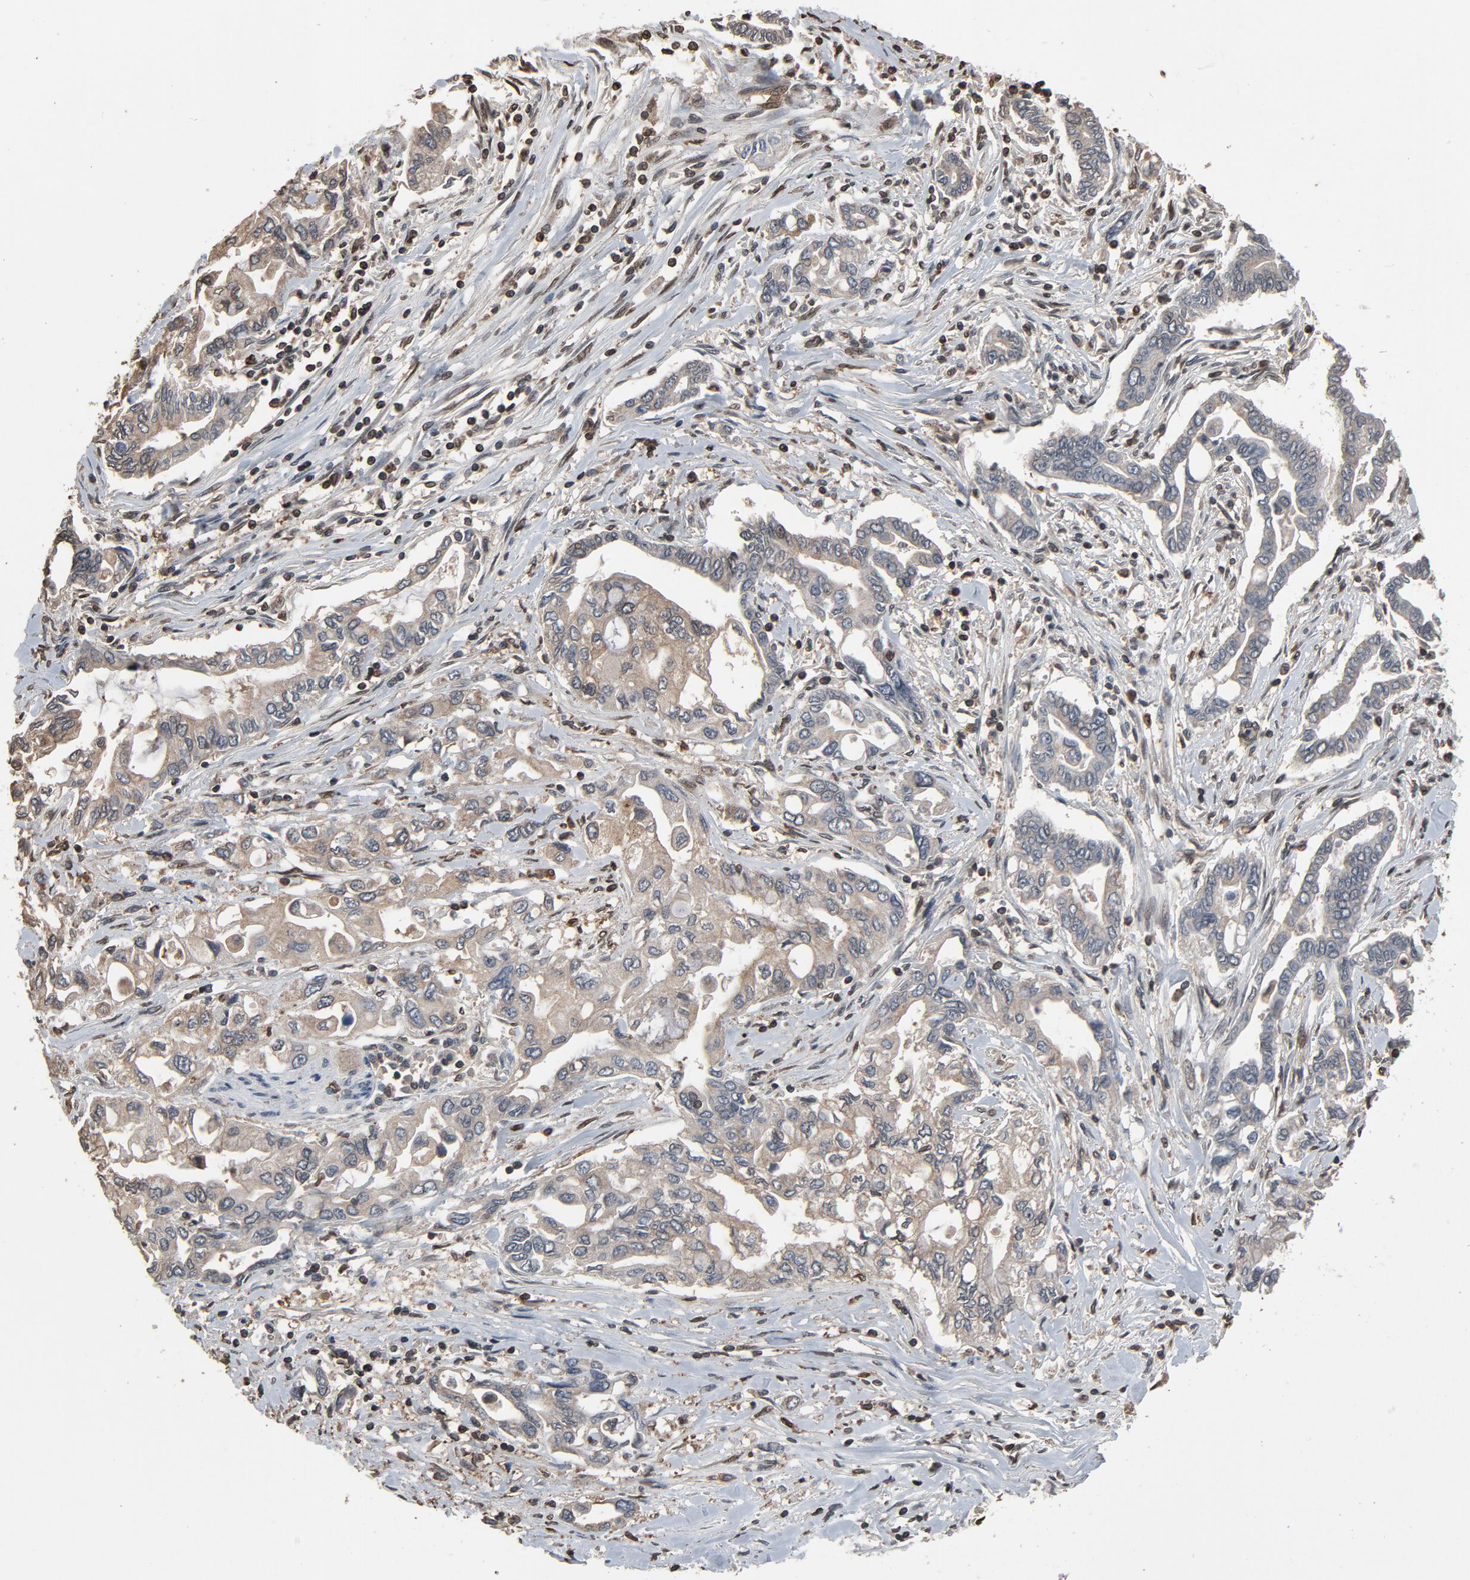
{"staining": {"intensity": "negative", "quantity": "none", "location": "none"}, "tissue": "pancreatic cancer", "cell_type": "Tumor cells", "image_type": "cancer", "snomed": [{"axis": "morphology", "description": "Adenocarcinoma, NOS"}, {"axis": "topography", "description": "Pancreas"}], "caption": "An image of pancreatic cancer (adenocarcinoma) stained for a protein demonstrates no brown staining in tumor cells.", "gene": "UBE2D1", "patient": {"sex": "female", "age": 57}}